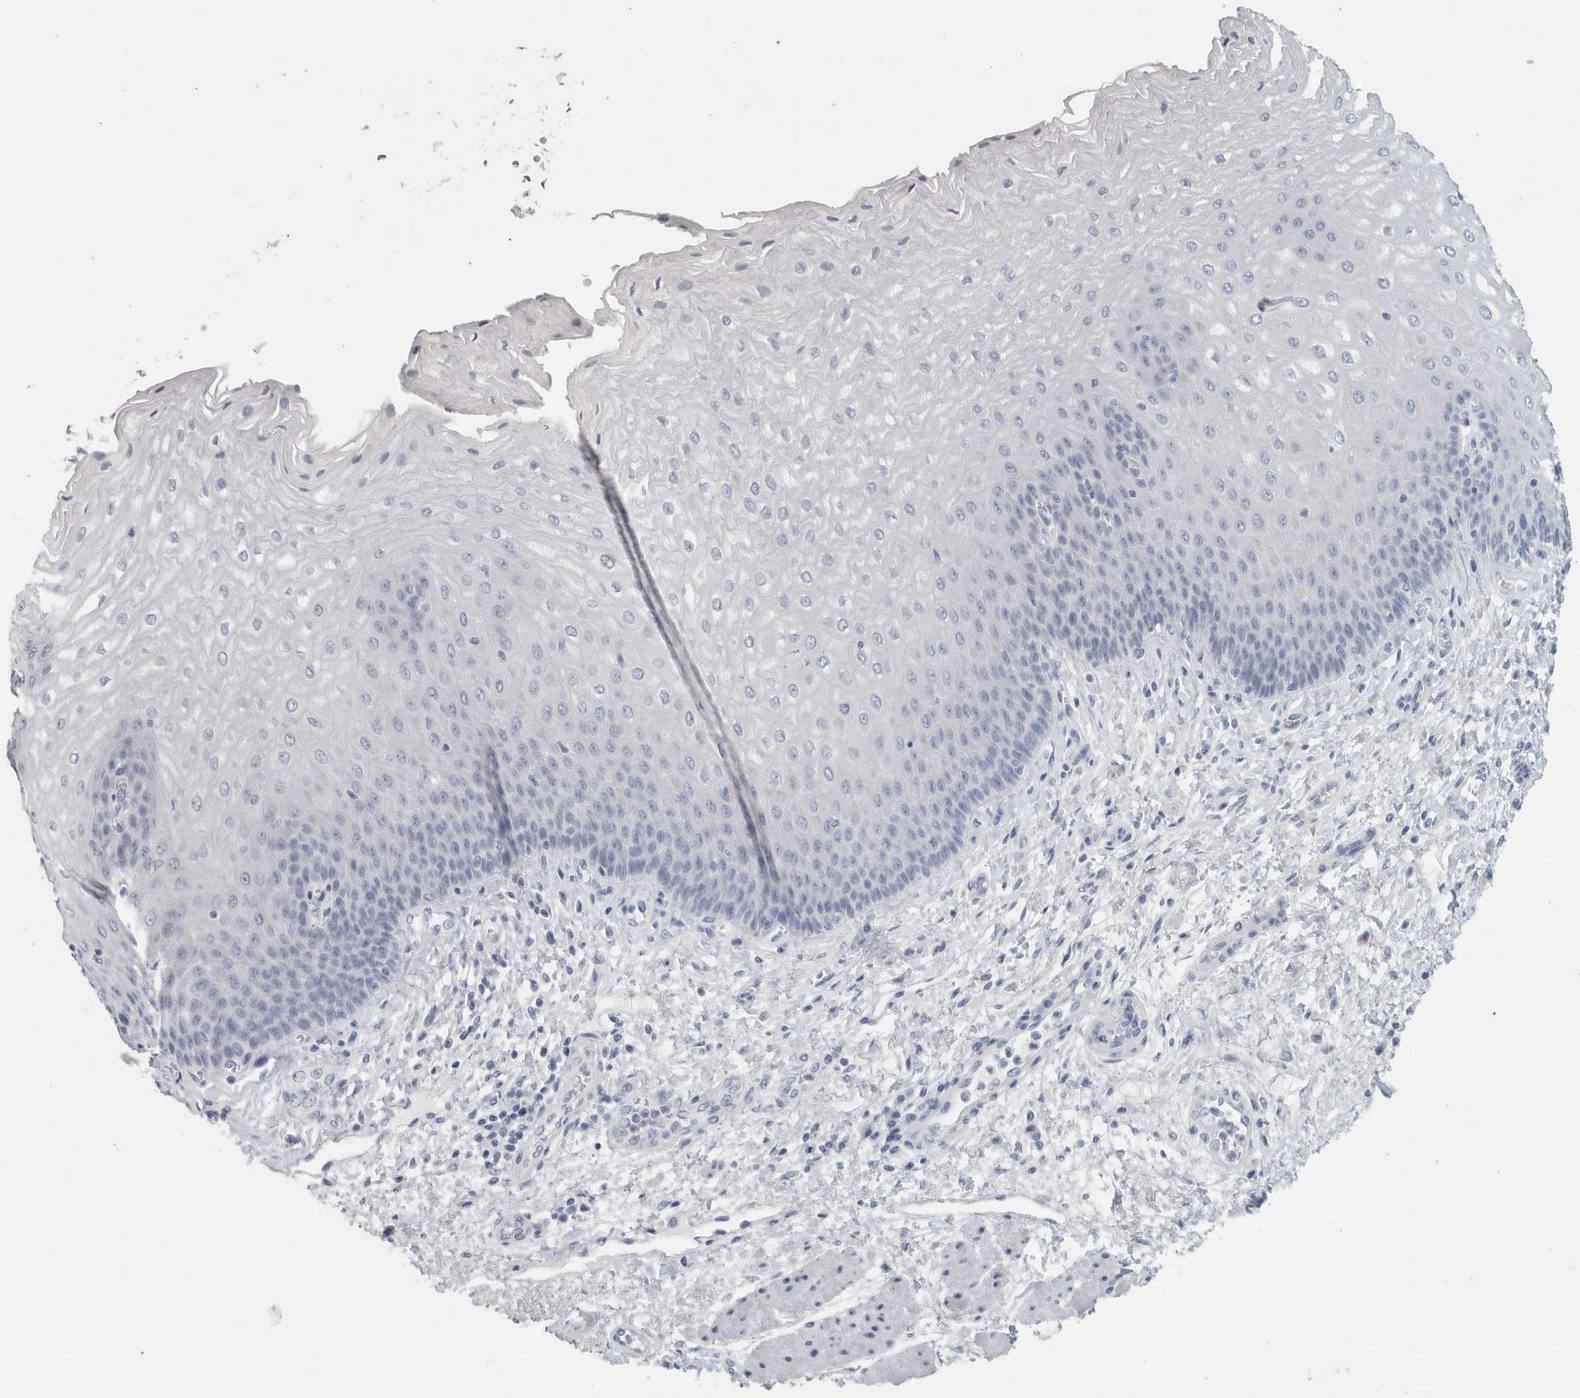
{"staining": {"intensity": "negative", "quantity": "none", "location": "none"}, "tissue": "esophagus", "cell_type": "Squamous epithelial cells", "image_type": "normal", "snomed": [{"axis": "morphology", "description": "Normal tissue, NOS"}, {"axis": "topography", "description": "Esophagus"}], "caption": "Squamous epithelial cells are negative for brown protein staining in unremarkable esophagus. Nuclei are stained in blue.", "gene": "SLC28A3", "patient": {"sex": "male", "age": 54}}